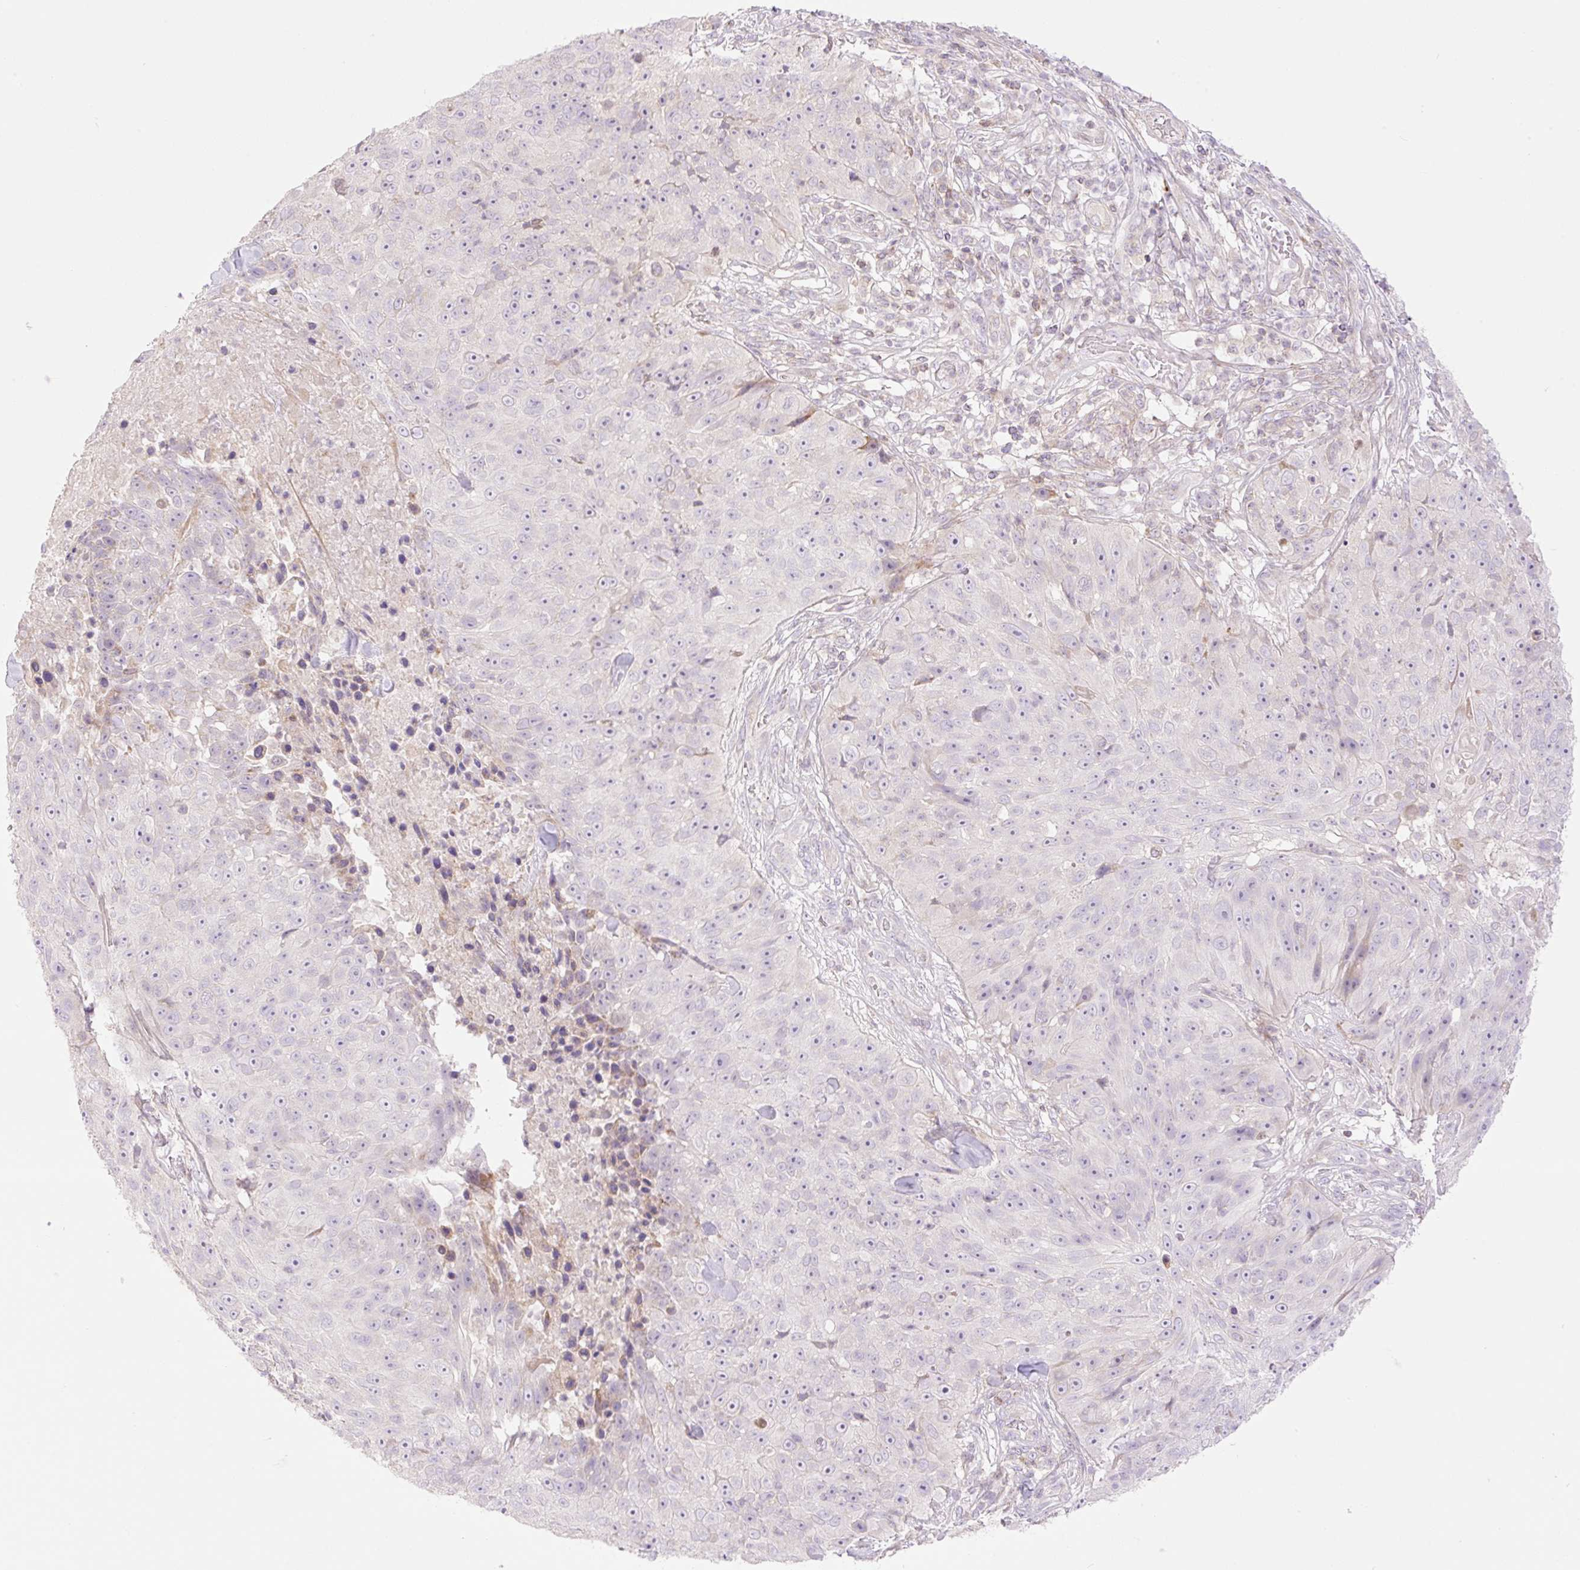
{"staining": {"intensity": "negative", "quantity": "none", "location": "none"}, "tissue": "skin cancer", "cell_type": "Tumor cells", "image_type": "cancer", "snomed": [{"axis": "morphology", "description": "Squamous cell carcinoma, NOS"}, {"axis": "topography", "description": "Skin"}], "caption": "Micrograph shows no significant protein expression in tumor cells of skin squamous cell carcinoma.", "gene": "VPS25", "patient": {"sex": "female", "age": 87}}